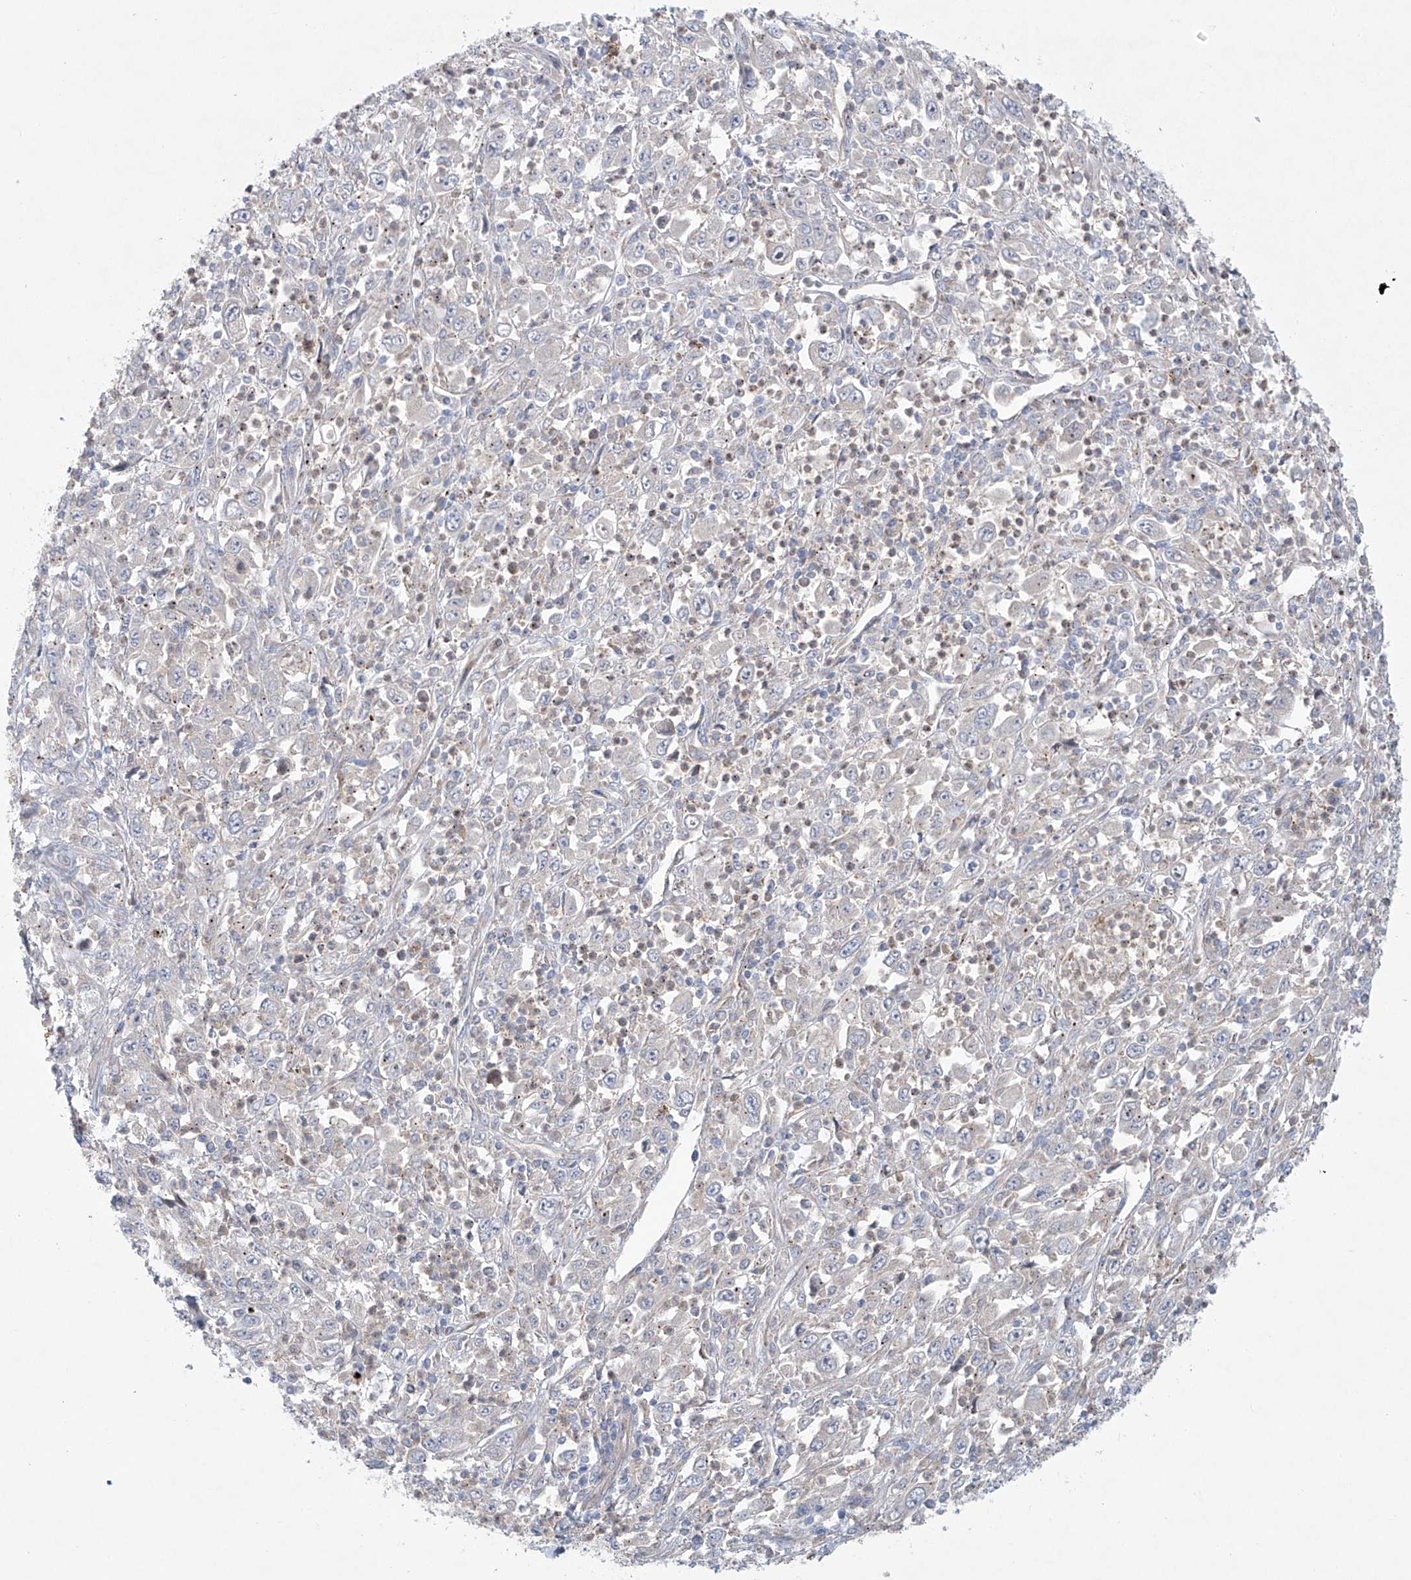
{"staining": {"intensity": "negative", "quantity": "none", "location": "none"}, "tissue": "melanoma", "cell_type": "Tumor cells", "image_type": "cancer", "snomed": [{"axis": "morphology", "description": "Malignant melanoma, Metastatic site"}, {"axis": "topography", "description": "Skin"}], "caption": "High power microscopy micrograph of an immunohistochemistry (IHC) image of melanoma, revealing no significant expression in tumor cells.", "gene": "KLC4", "patient": {"sex": "female", "age": 56}}